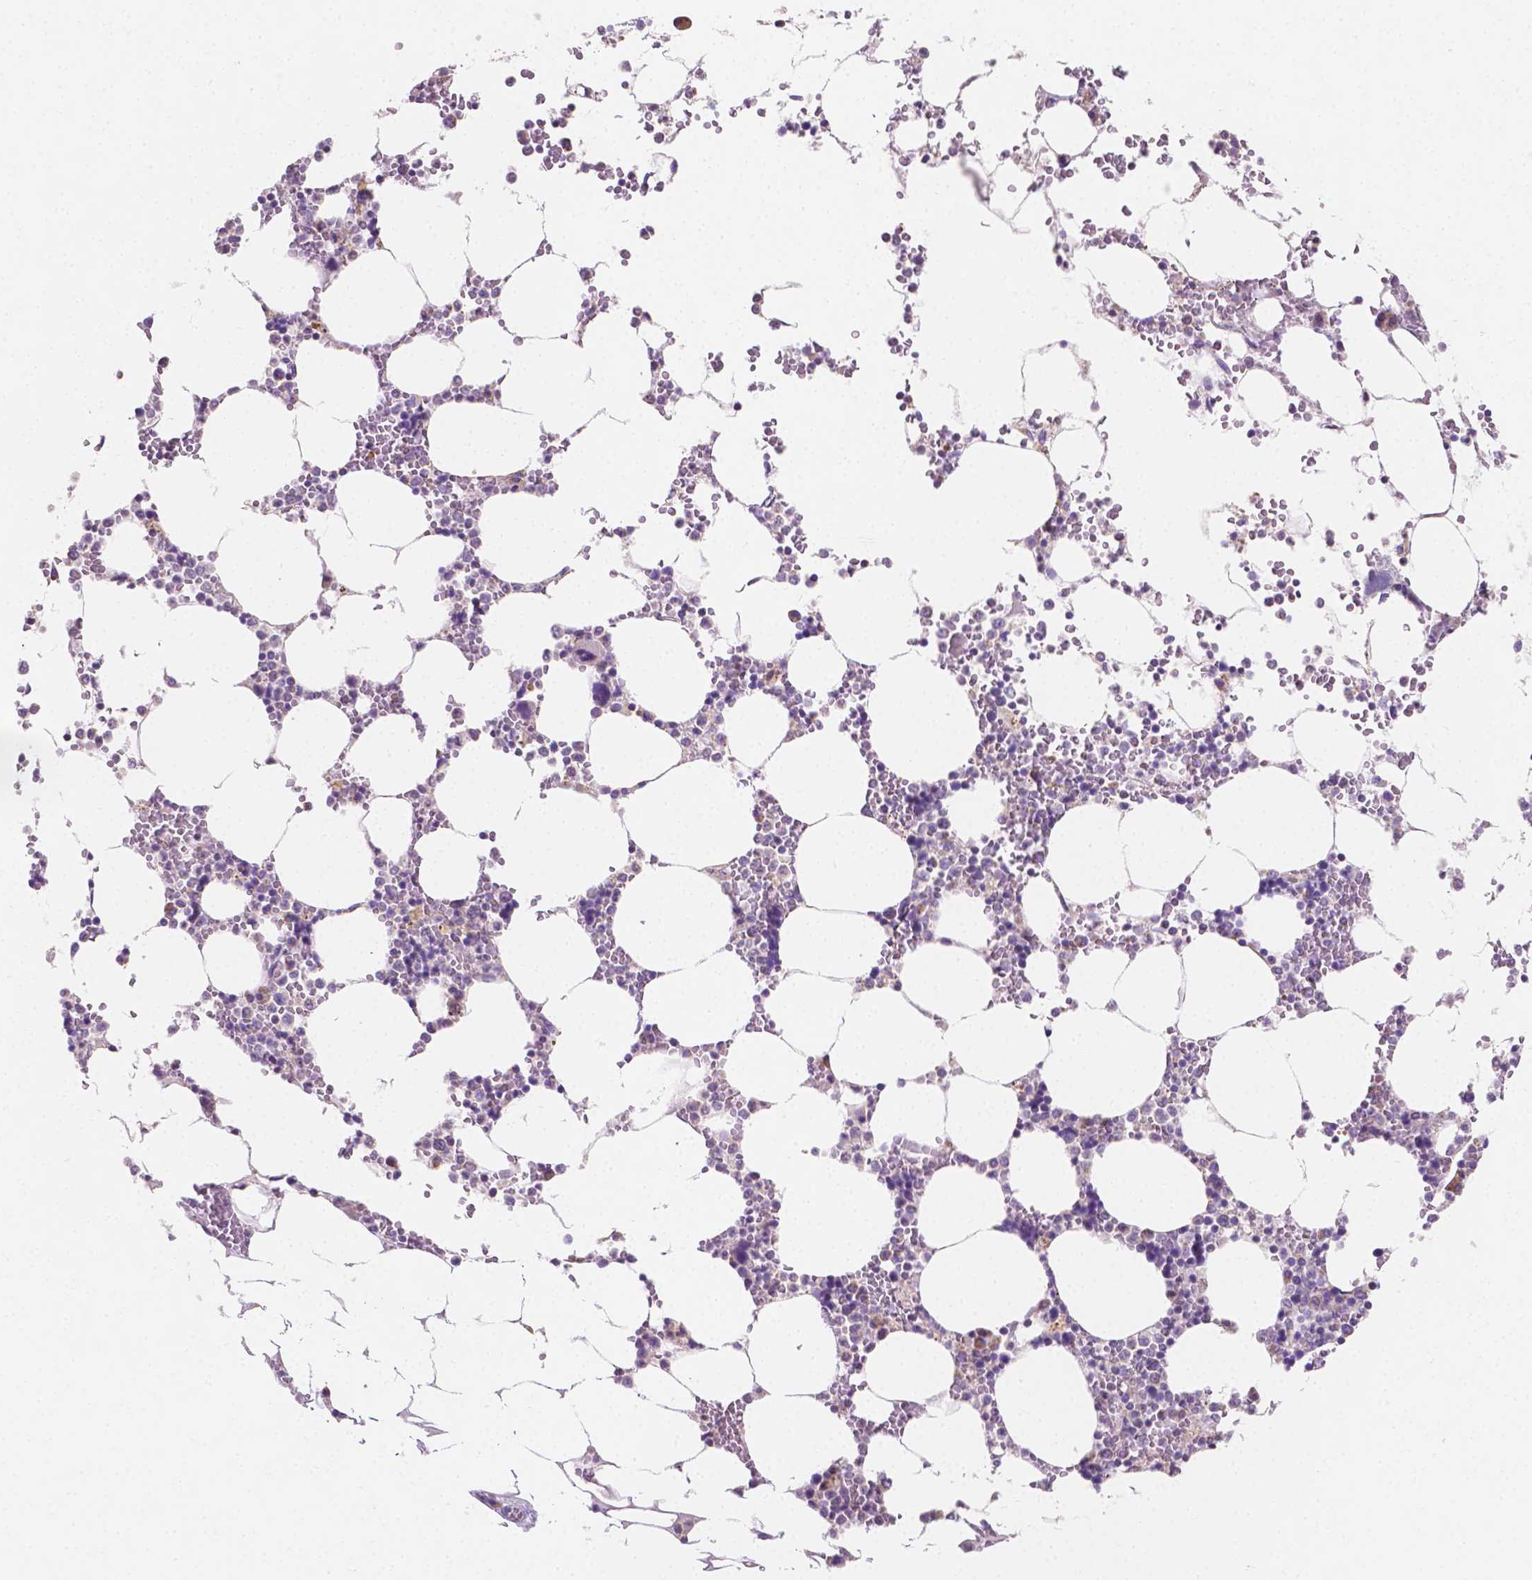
{"staining": {"intensity": "negative", "quantity": "none", "location": "none"}, "tissue": "bone marrow", "cell_type": "Hematopoietic cells", "image_type": "normal", "snomed": [{"axis": "morphology", "description": "Normal tissue, NOS"}, {"axis": "topography", "description": "Bone marrow"}], "caption": "Immunohistochemistry of unremarkable human bone marrow exhibits no expression in hematopoietic cells.", "gene": "TMEM130", "patient": {"sex": "male", "age": 64}}